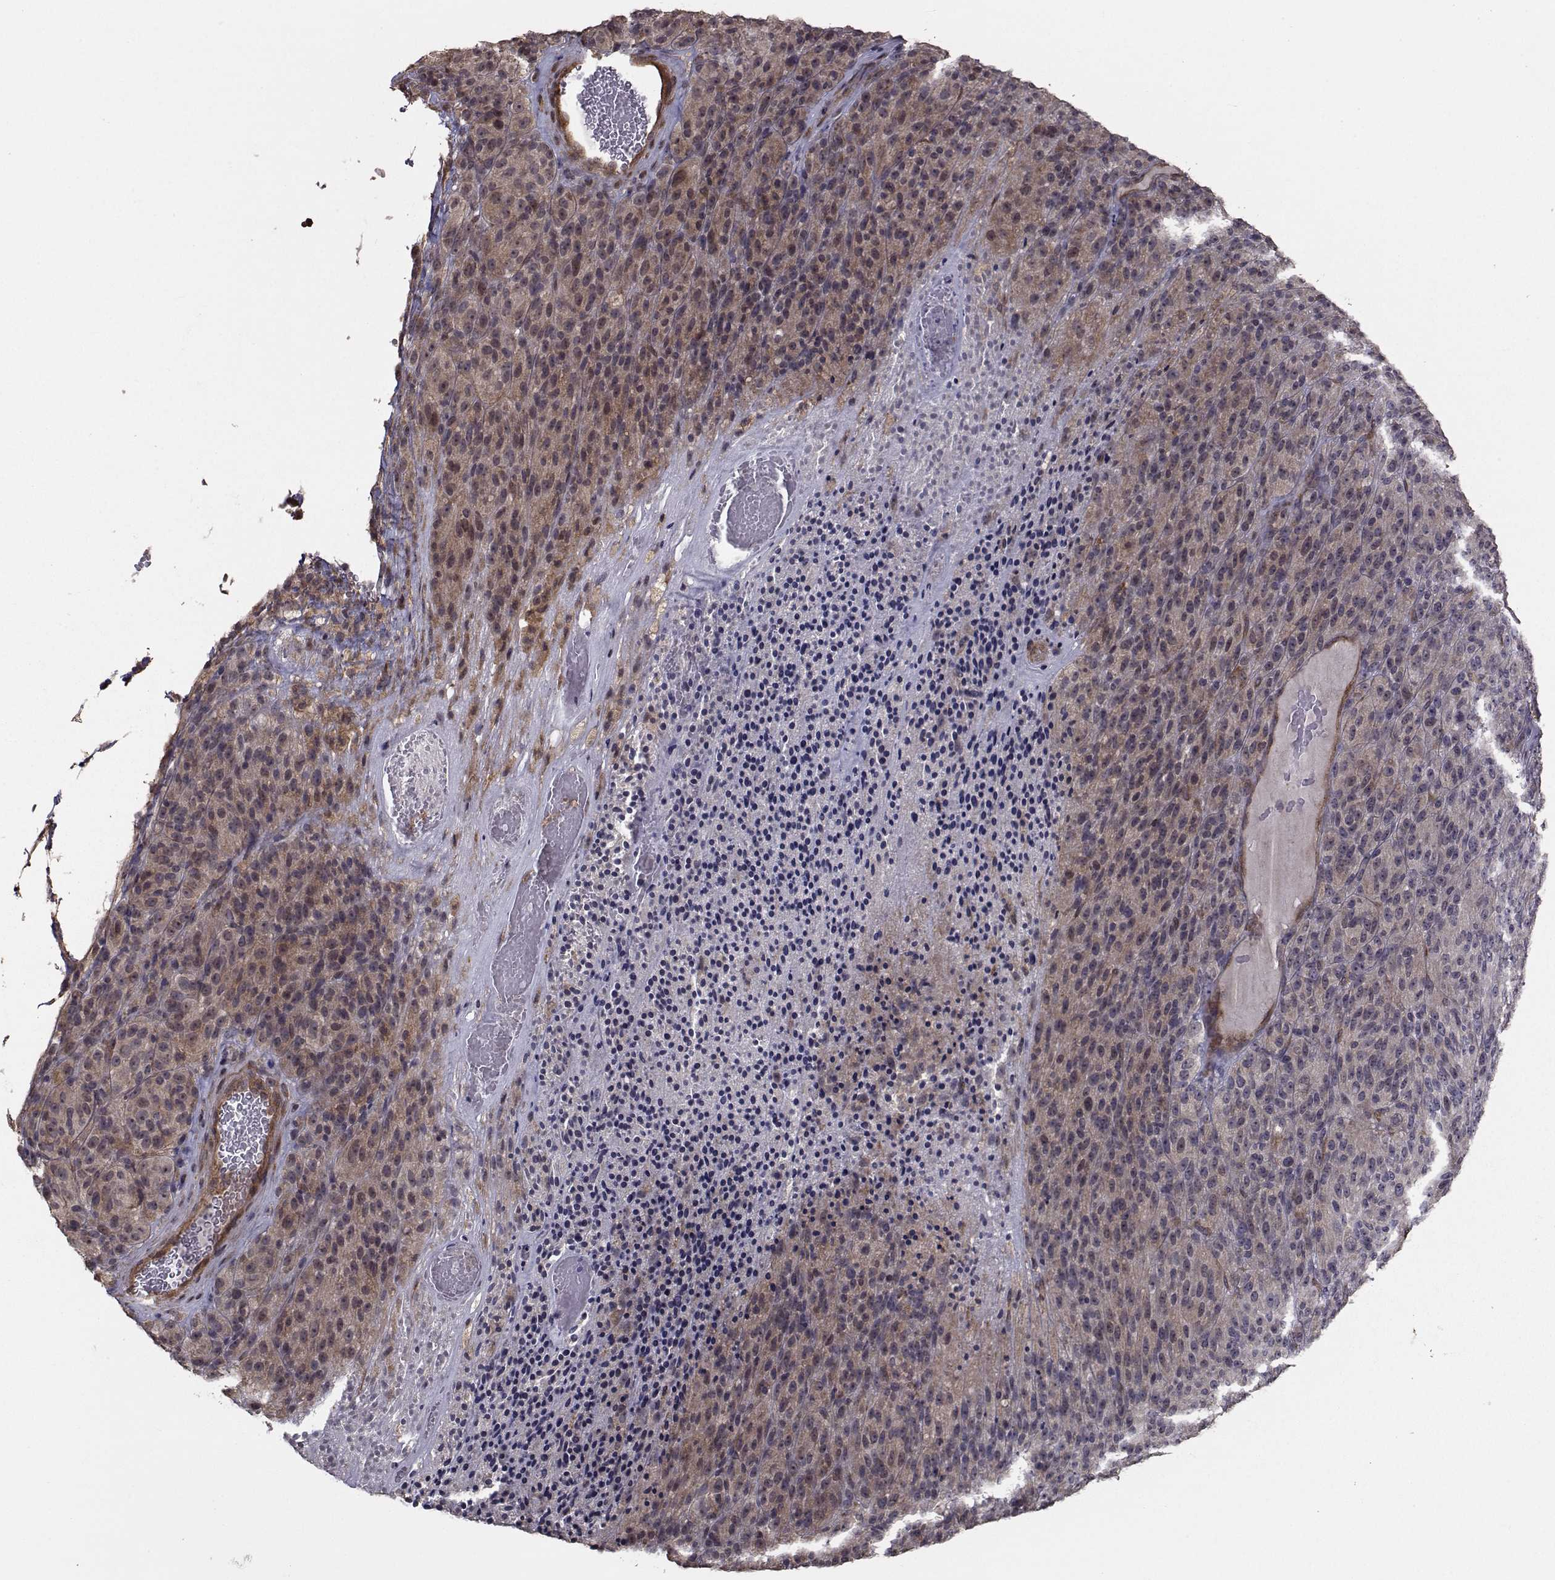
{"staining": {"intensity": "moderate", "quantity": "25%-75%", "location": "cytoplasmic/membranous"}, "tissue": "melanoma", "cell_type": "Tumor cells", "image_type": "cancer", "snomed": [{"axis": "morphology", "description": "Malignant melanoma, Metastatic site"}, {"axis": "topography", "description": "Brain"}], "caption": "Immunohistochemistry of human malignant melanoma (metastatic site) reveals medium levels of moderate cytoplasmic/membranous staining in about 25%-75% of tumor cells. (Brightfield microscopy of DAB IHC at high magnification).", "gene": "TRIP10", "patient": {"sex": "female", "age": 56}}